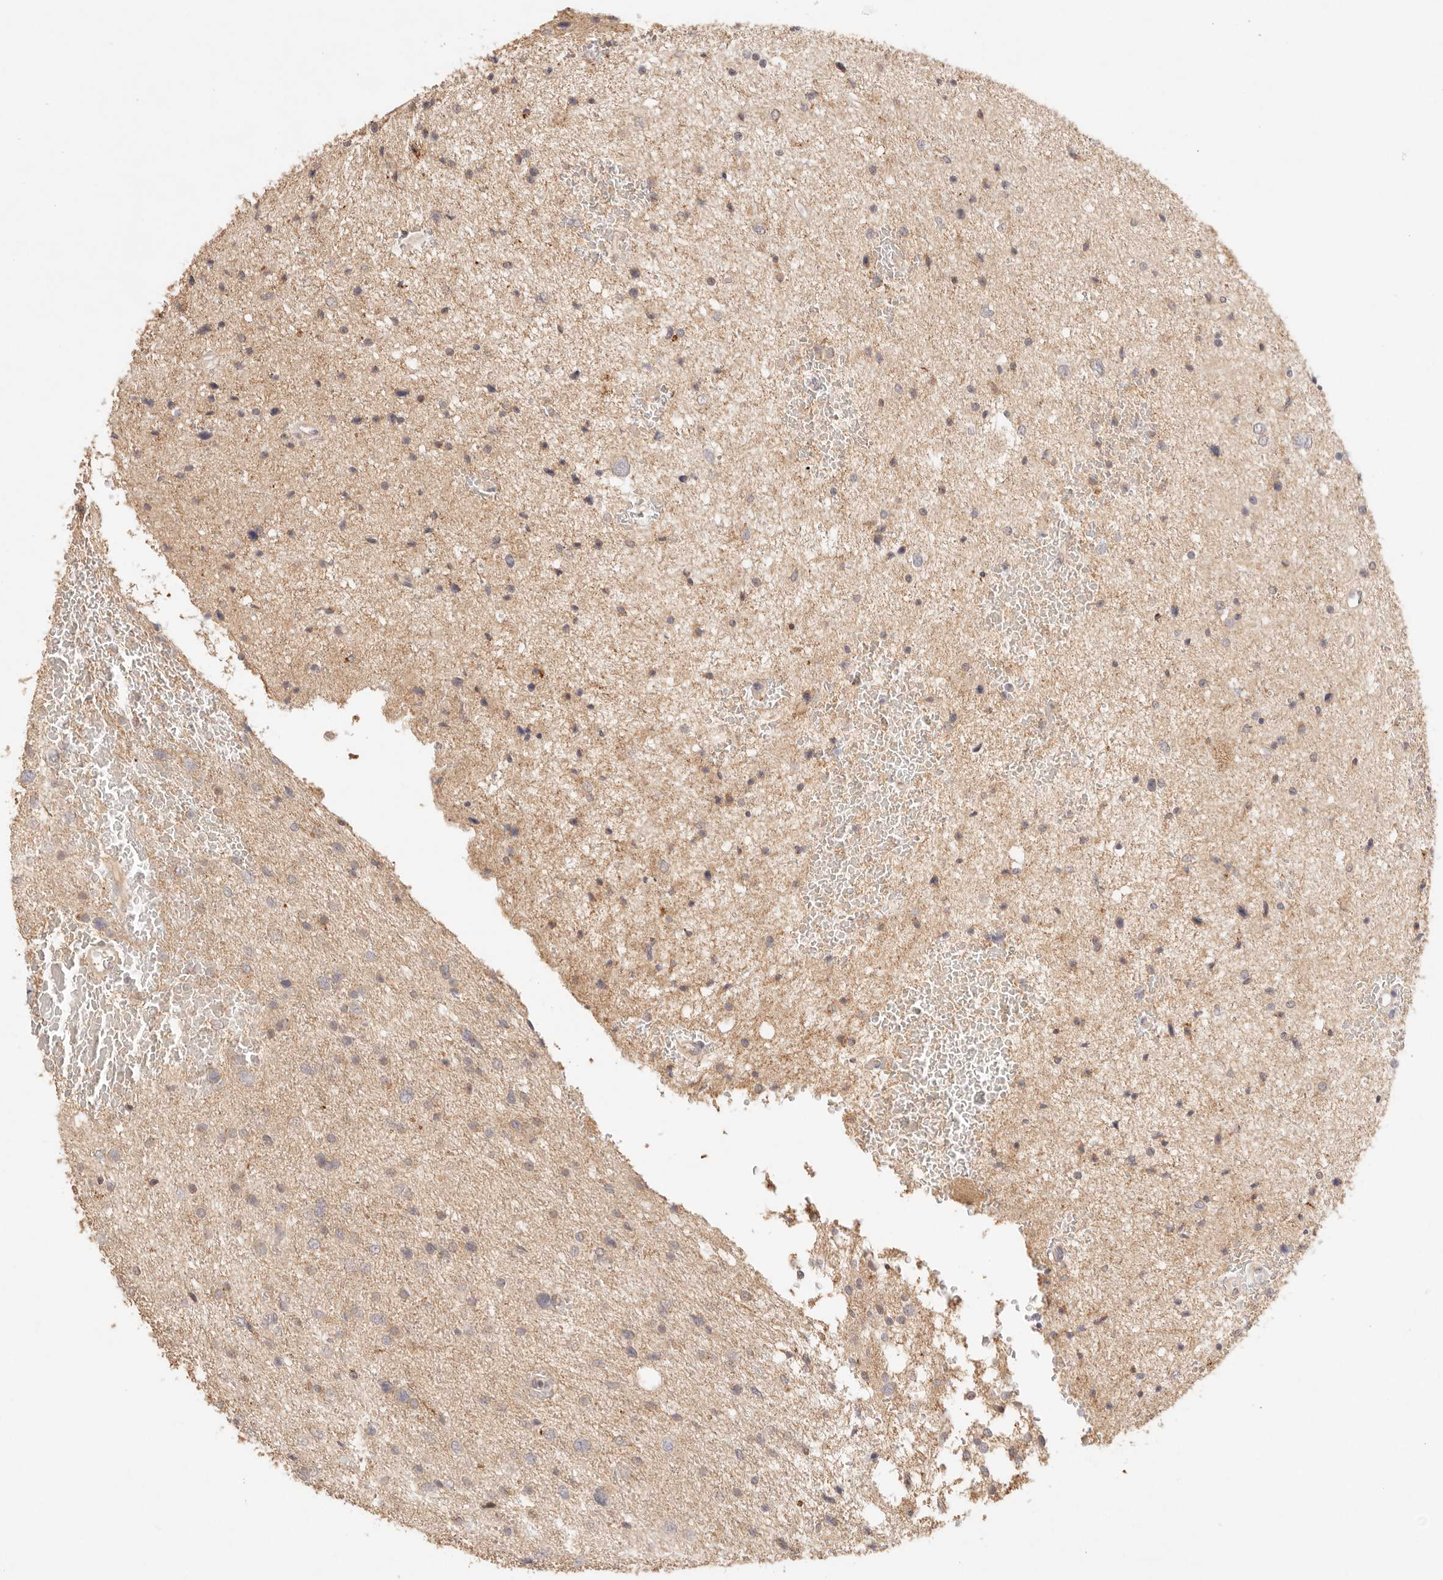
{"staining": {"intensity": "weak", "quantity": ">75%", "location": "cytoplasmic/membranous"}, "tissue": "glioma", "cell_type": "Tumor cells", "image_type": "cancer", "snomed": [{"axis": "morphology", "description": "Glioma, malignant, Low grade"}, {"axis": "topography", "description": "Cerebral cortex"}], "caption": "High-magnification brightfield microscopy of glioma stained with DAB (brown) and counterstained with hematoxylin (blue). tumor cells exhibit weak cytoplasmic/membranous staining is identified in about>75% of cells.", "gene": "PHLDA3", "patient": {"sex": "female", "age": 39}}